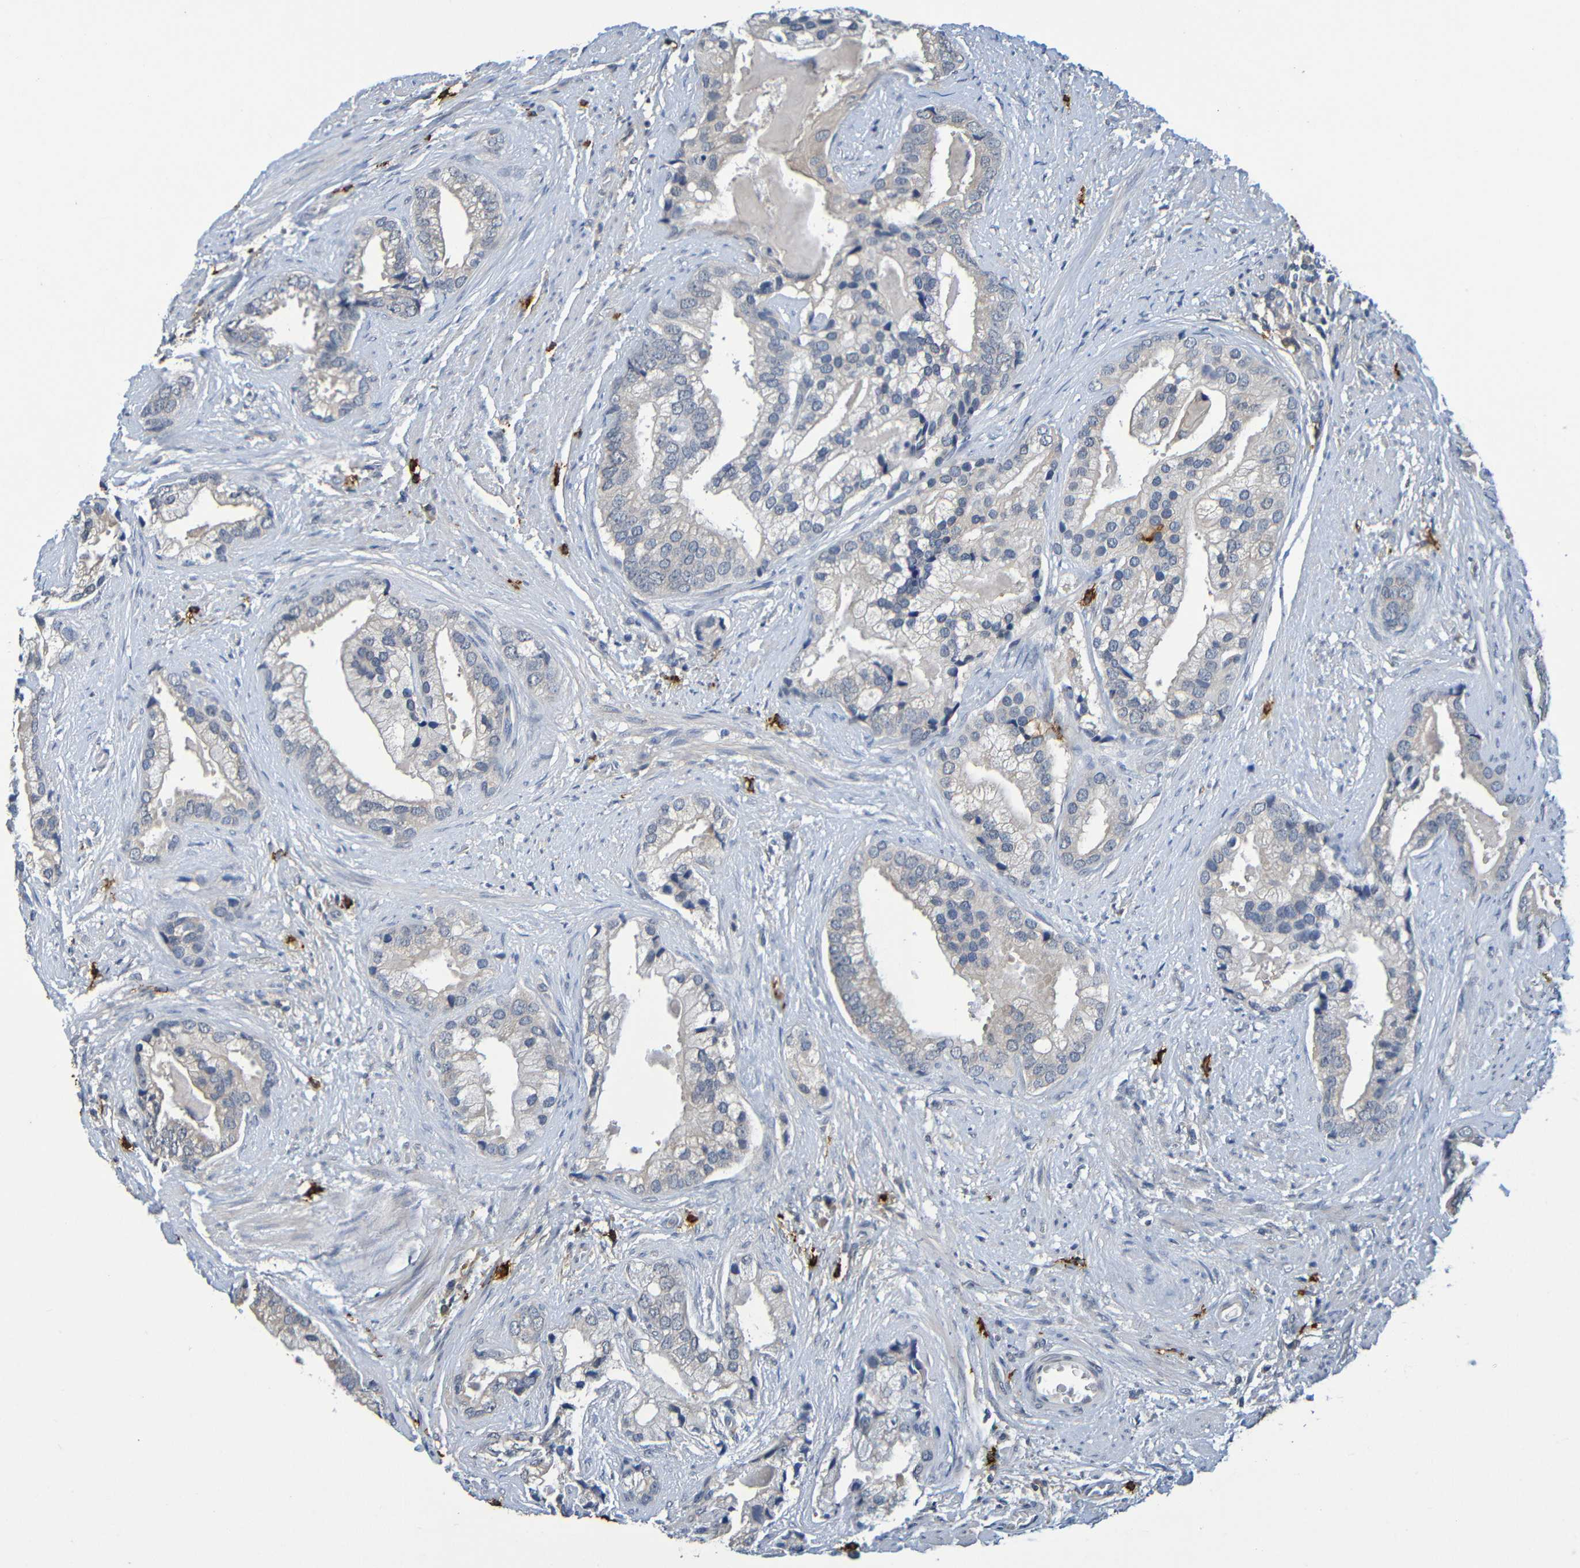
{"staining": {"intensity": "negative", "quantity": "none", "location": "none"}, "tissue": "prostate cancer", "cell_type": "Tumor cells", "image_type": "cancer", "snomed": [{"axis": "morphology", "description": "Adenocarcinoma, Low grade"}, {"axis": "topography", "description": "Prostate"}], "caption": "Immunohistochemistry of prostate cancer exhibits no positivity in tumor cells. The staining is performed using DAB (3,3'-diaminobenzidine) brown chromogen with nuclei counter-stained in using hematoxylin.", "gene": "C3AR1", "patient": {"sex": "male", "age": 71}}